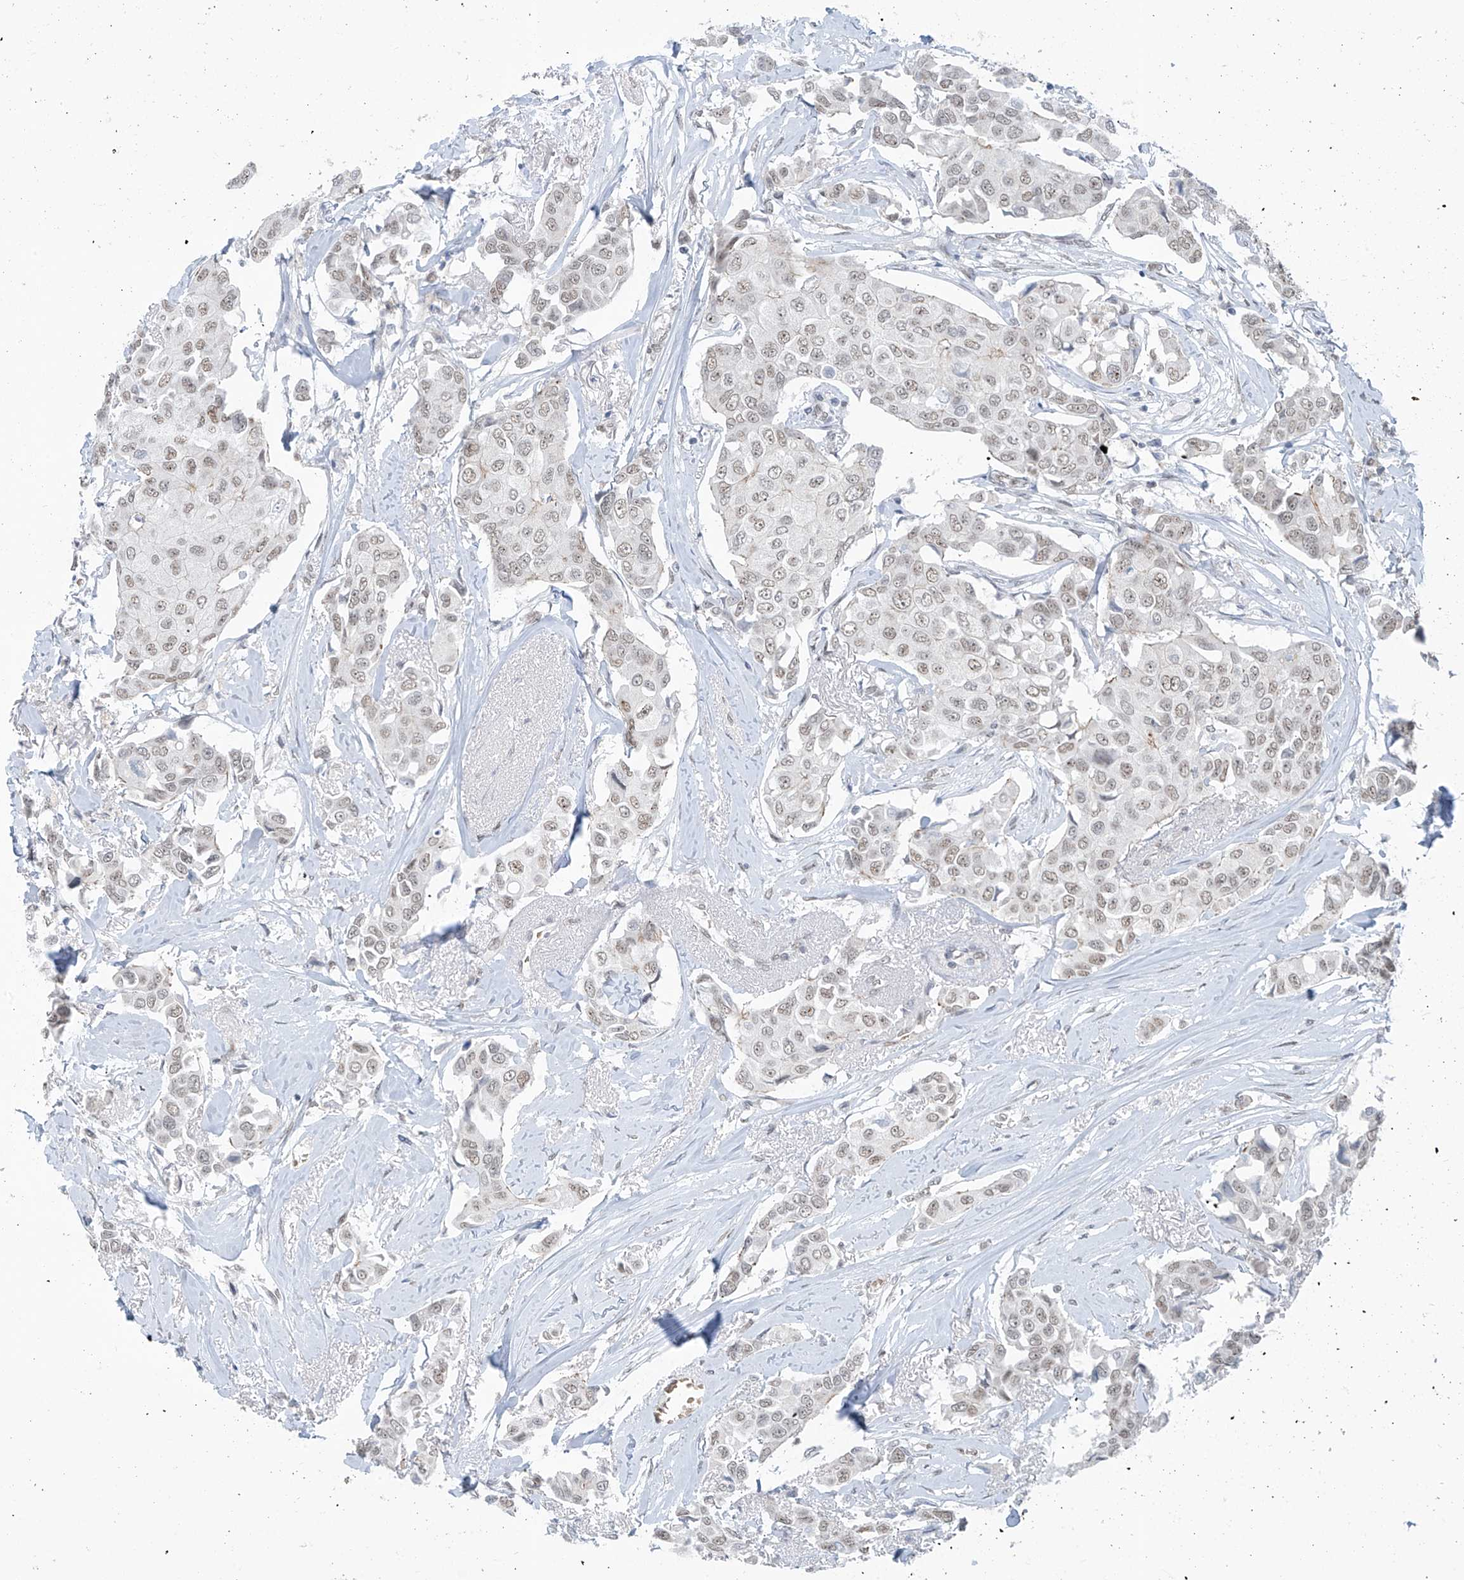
{"staining": {"intensity": "weak", "quantity": ">75%", "location": "nuclear"}, "tissue": "breast cancer", "cell_type": "Tumor cells", "image_type": "cancer", "snomed": [{"axis": "morphology", "description": "Duct carcinoma"}, {"axis": "topography", "description": "Breast"}], "caption": "Breast infiltrating ductal carcinoma stained with DAB (3,3'-diaminobenzidine) immunohistochemistry (IHC) demonstrates low levels of weak nuclear staining in approximately >75% of tumor cells. (DAB (3,3'-diaminobenzidine) IHC, brown staining for protein, blue staining for nuclei).", "gene": "MCM9", "patient": {"sex": "female", "age": 80}}